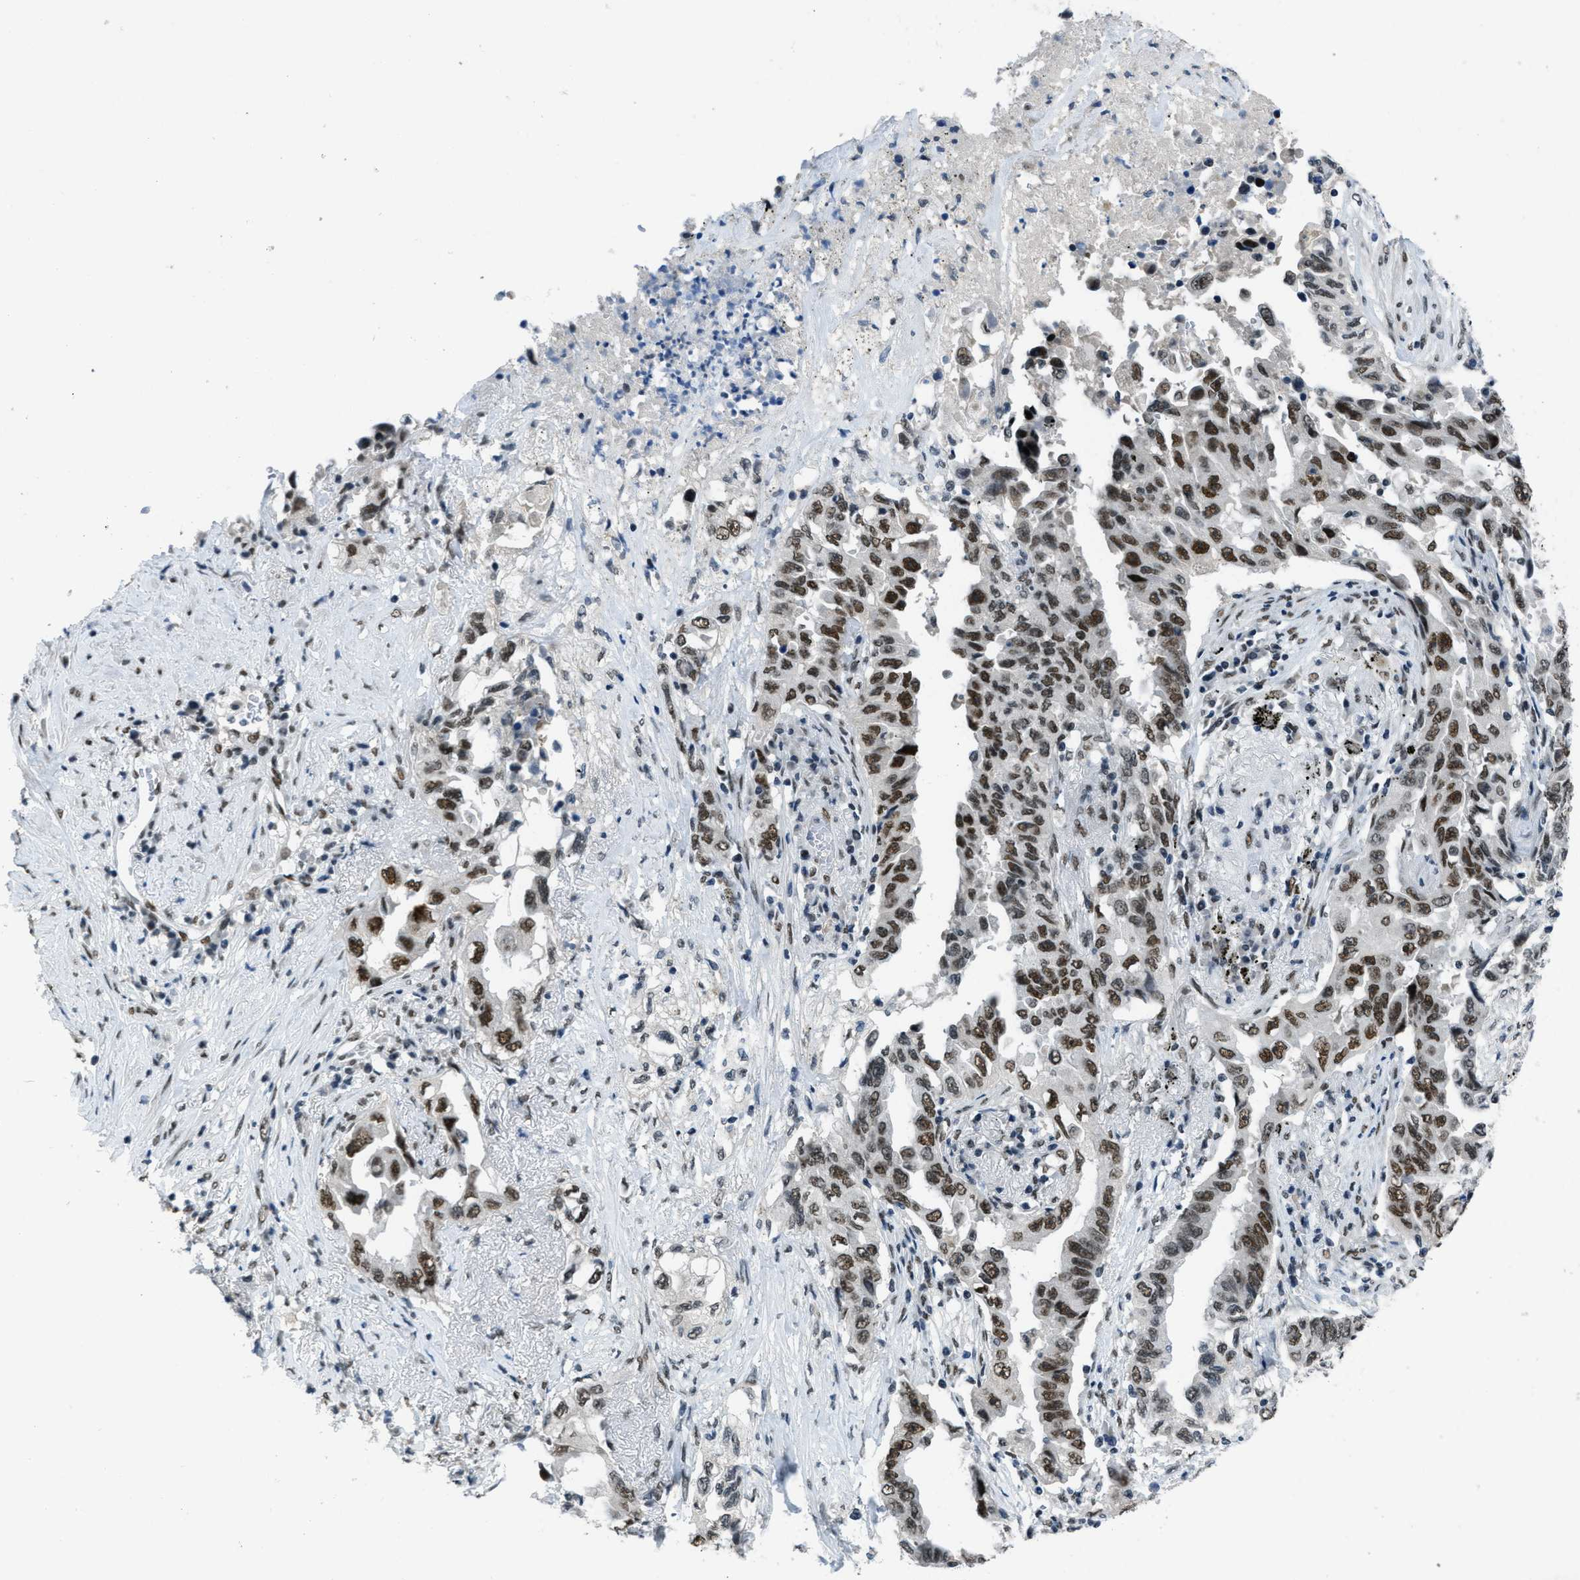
{"staining": {"intensity": "strong", "quantity": ">75%", "location": "nuclear"}, "tissue": "lung cancer", "cell_type": "Tumor cells", "image_type": "cancer", "snomed": [{"axis": "morphology", "description": "Adenocarcinoma, NOS"}, {"axis": "topography", "description": "Lung"}], "caption": "Protein analysis of lung cancer (adenocarcinoma) tissue reveals strong nuclear staining in approximately >75% of tumor cells.", "gene": "GATAD2B", "patient": {"sex": "female", "age": 51}}